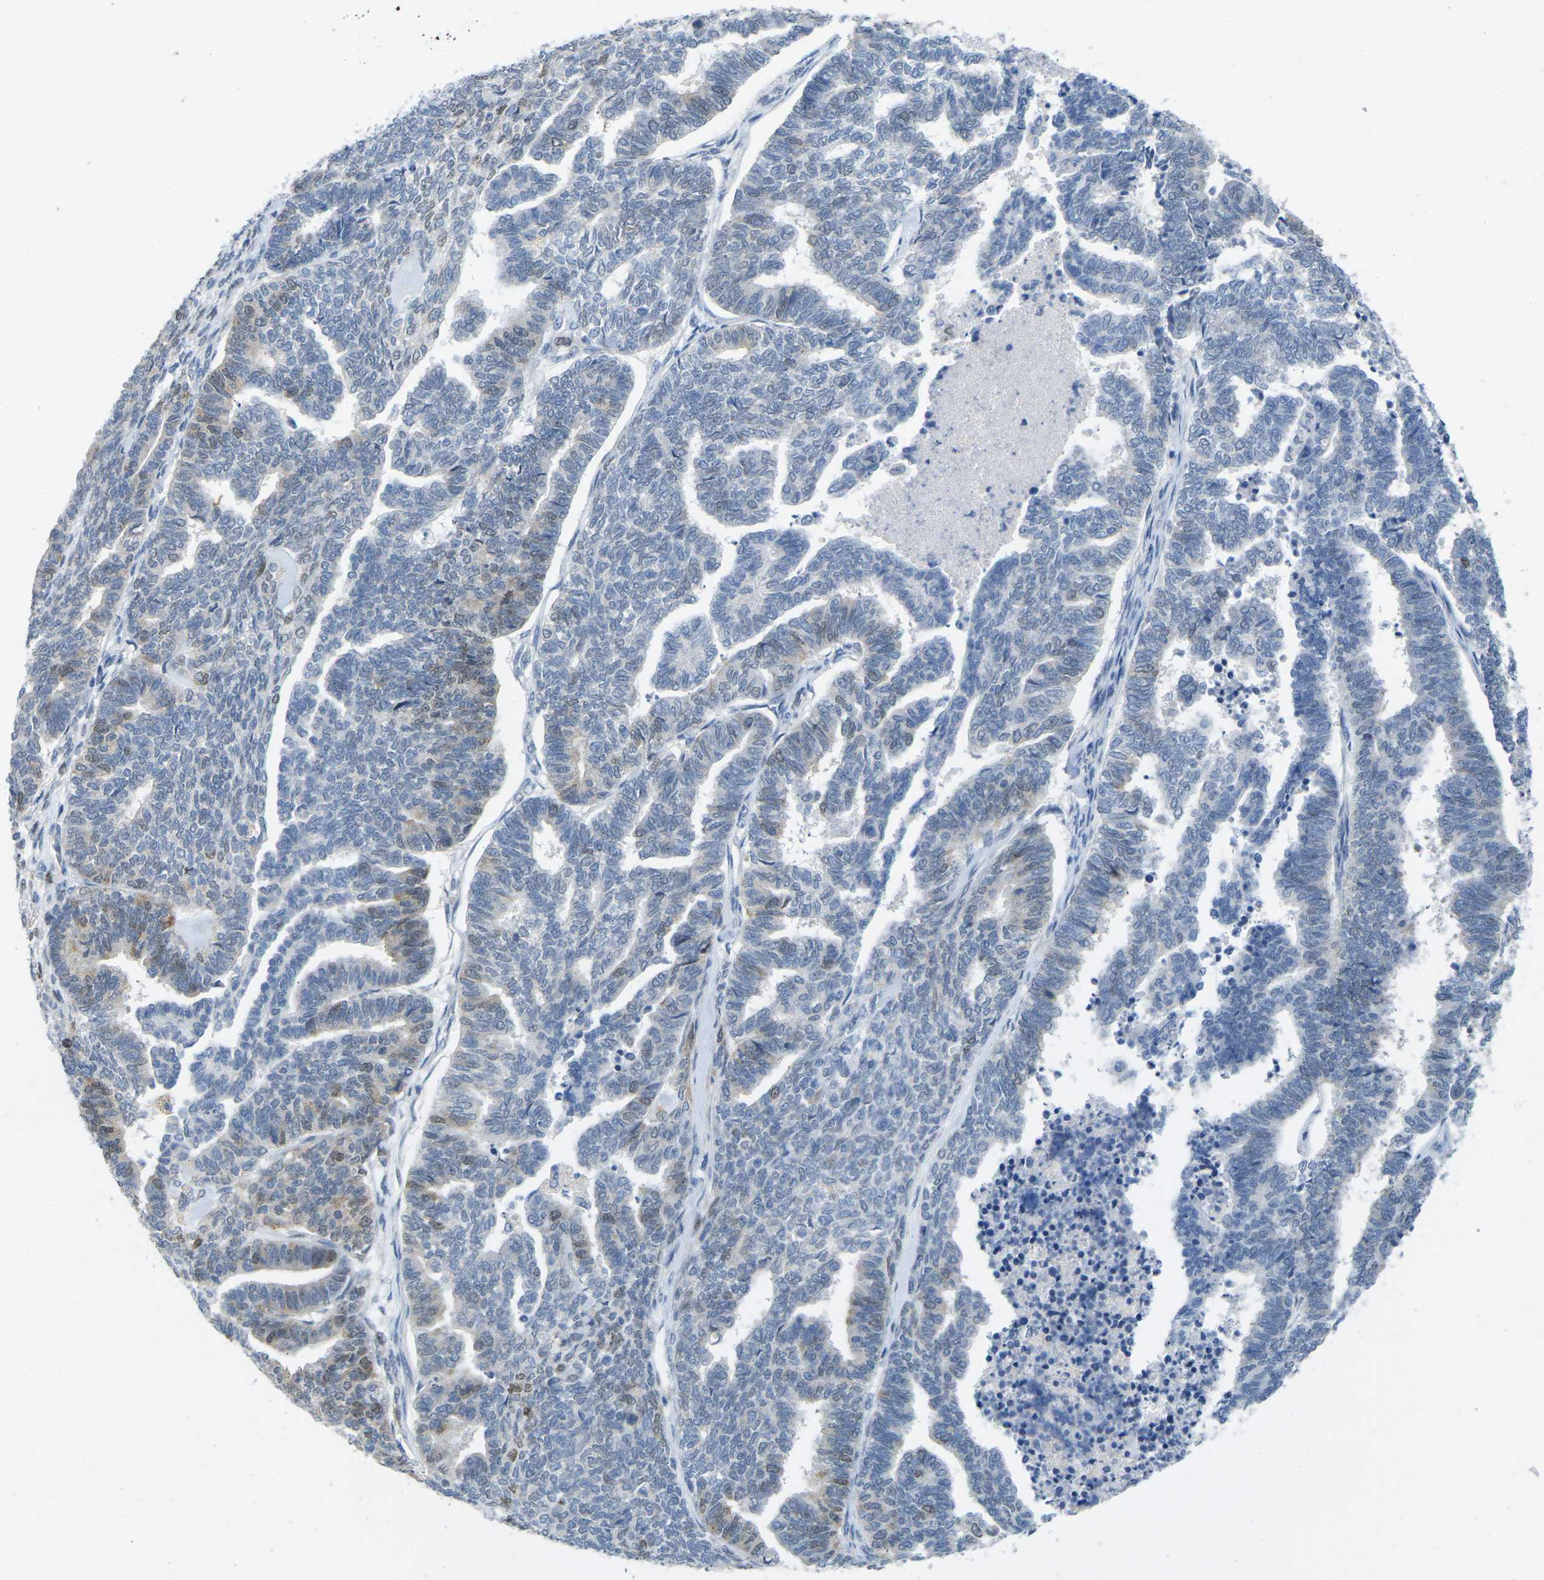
{"staining": {"intensity": "moderate", "quantity": "<25%", "location": "nuclear"}, "tissue": "endometrial cancer", "cell_type": "Tumor cells", "image_type": "cancer", "snomed": [{"axis": "morphology", "description": "Adenocarcinoma, NOS"}, {"axis": "topography", "description": "Endometrium"}], "caption": "Endometrial adenocarcinoma stained for a protein (brown) reveals moderate nuclear positive expression in about <25% of tumor cells.", "gene": "CDK2", "patient": {"sex": "female", "age": 70}}